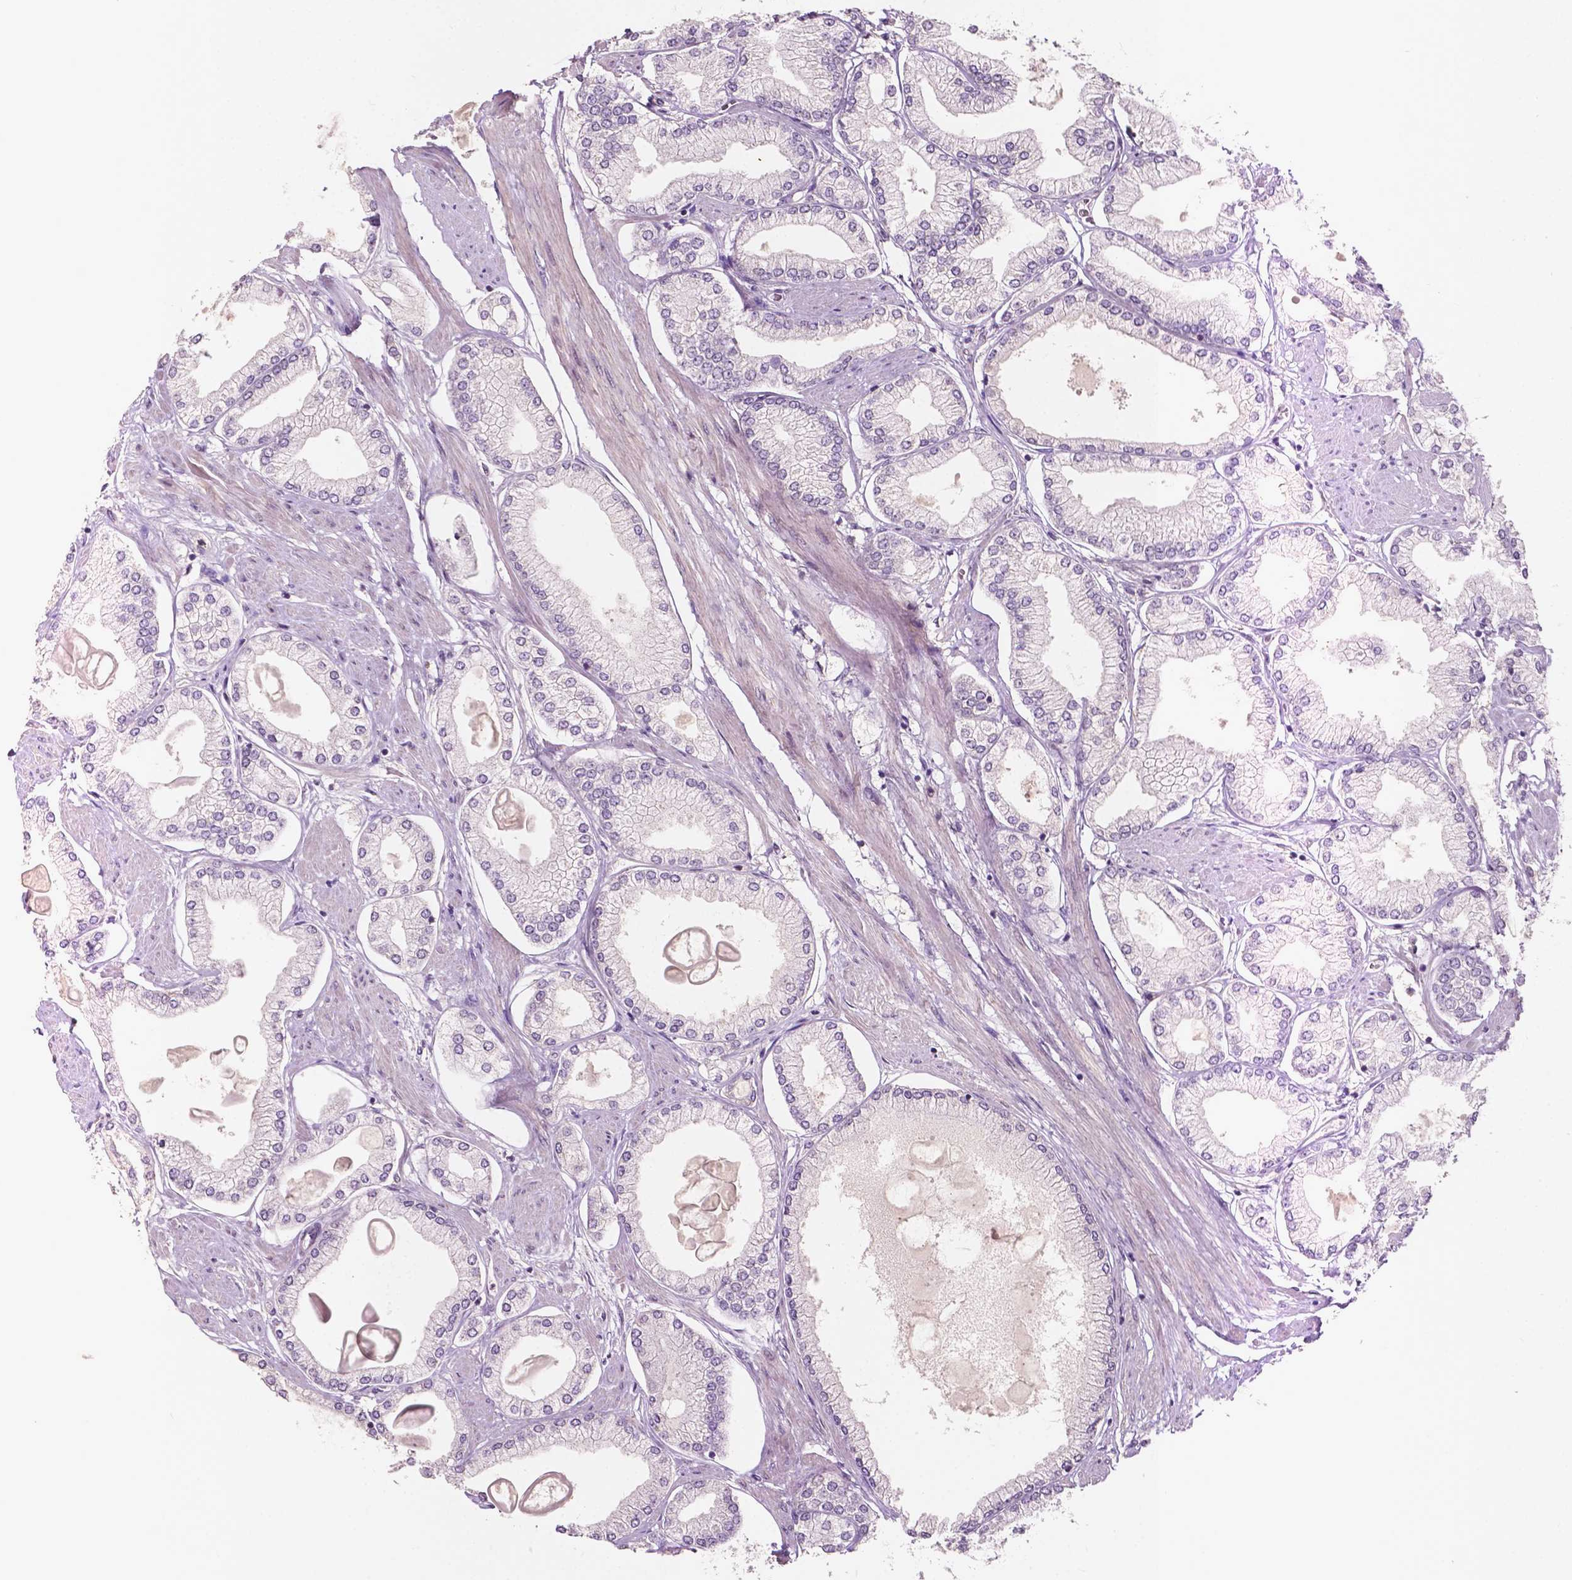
{"staining": {"intensity": "negative", "quantity": "none", "location": "none"}, "tissue": "prostate cancer", "cell_type": "Tumor cells", "image_type": "cancer", "snomed": [{"axis": "morphology", "description": "Adenocarcinoma, High grade"}, {"axis": "topography", "description": "Prostate"}], "caption": "Immunohistochemistry (IHC) micrograph of human prostate adenocarcinoma (high-grade) stained for a protein (brown), which exhibits no positivity in tumor cells.", "gene": "EBAG9", "patient": {"sex": "male", "age": 68}}